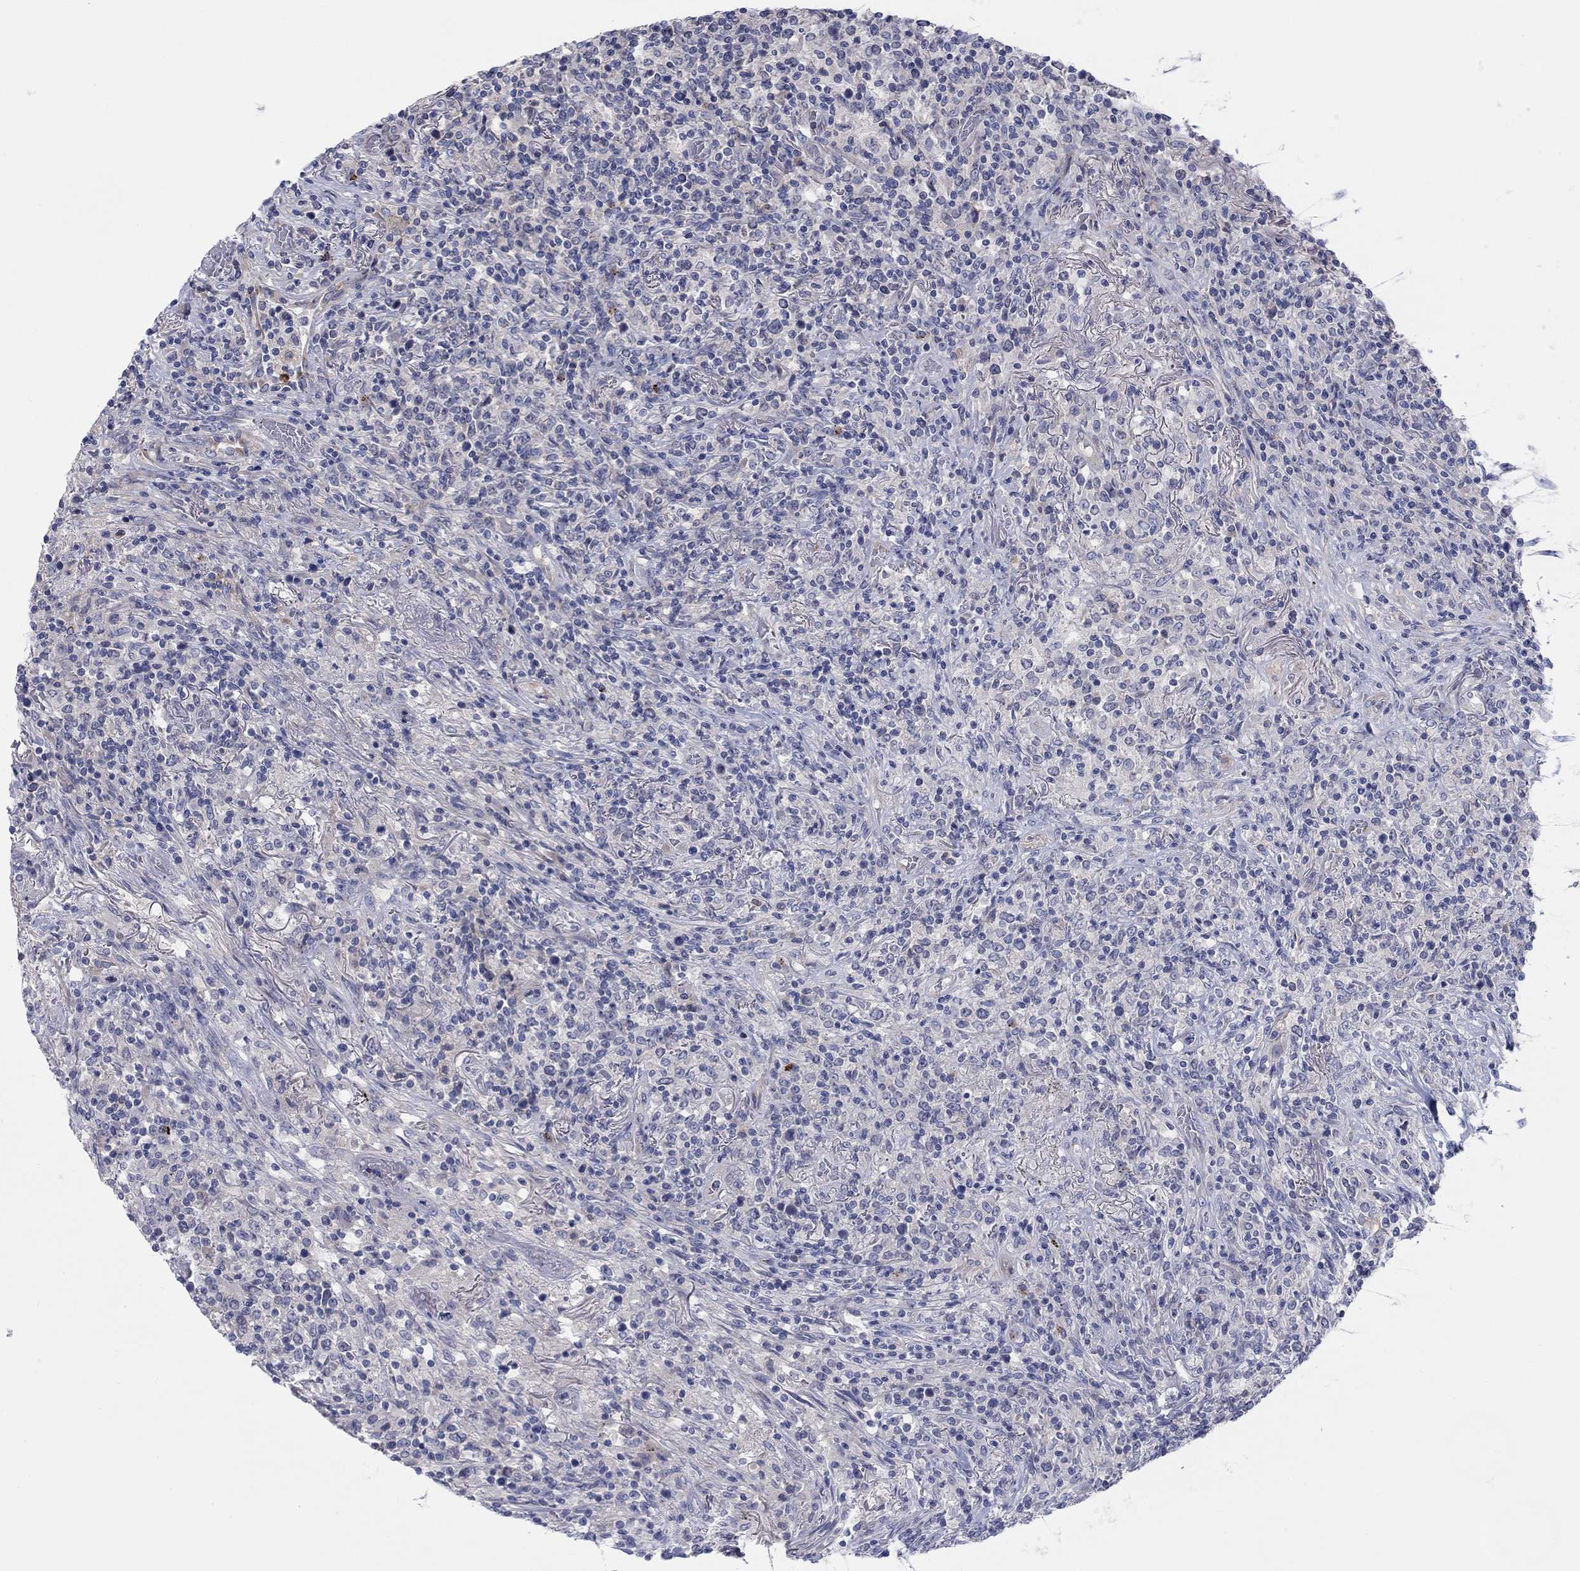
{"staining": {"intensity": "negative", "quantity": "none", "location": "none"}, "tissue": "lymphoma", "cell_type": "Tumor cells", "image_type": "cancer", "snomed": [{"axis": "morphology", "description": "Malignant lymphoma, non-Hodgkin's type, High grade"}, {"axis": "topography", "description": "Lung"}], "caption": "High power microscopy histopathology image of an IHC histopathology image of lymphoma, revealing no significant staining in tumor cells.", "gene": "BCO2", "patient": {"sex": "male", "age": 79}}